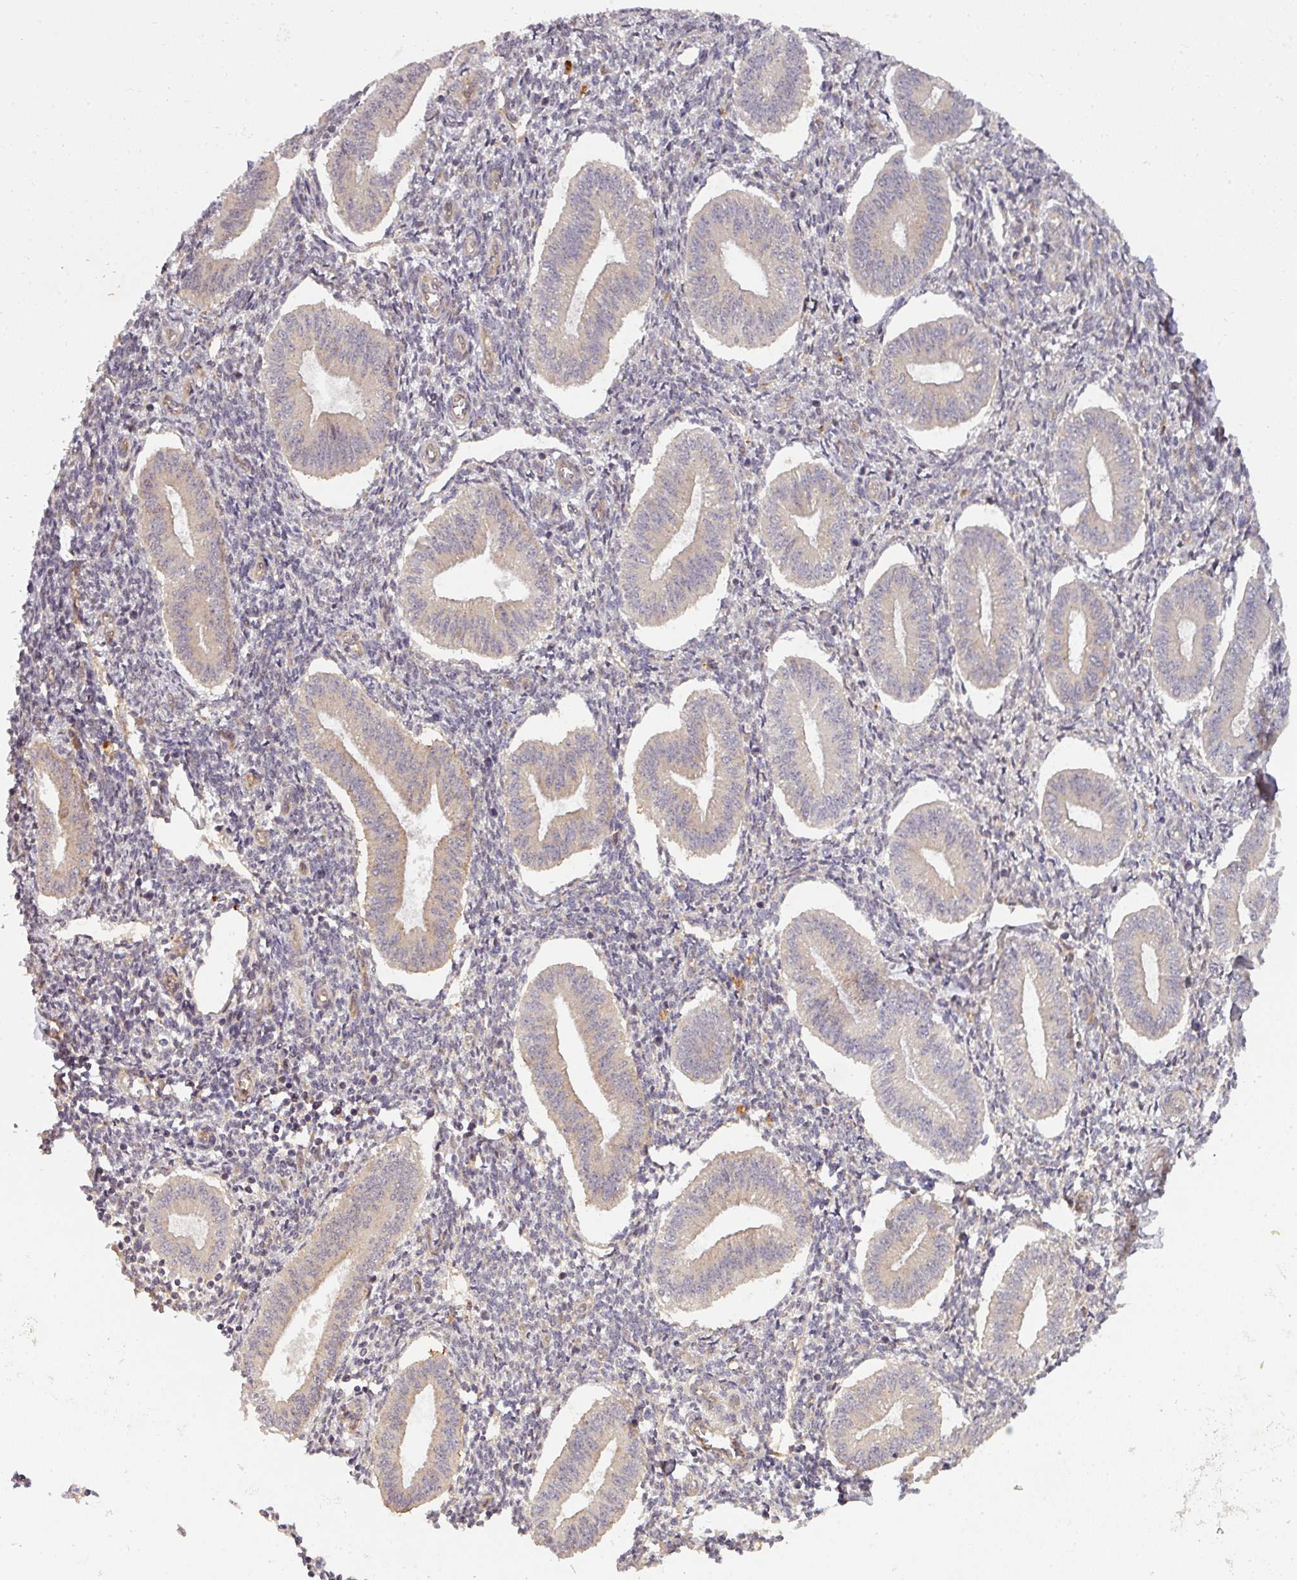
{"staining": {"intensity": "weak", "quantity": "25%-75%", "location": "cytoplasmic/membranous"}, "tissue": "endometrium", "cell_type": "Cells in endometrial stroma", "image_type": "normal", "snomed": [{"axis": "morphology", "description": "Normal tissue, NOS"}, {"axis": "topography", "description": "Endometrium"}], "caption": "A low amount of weak cytoplasmic/membranous expression is present in about 25%-75% of cells in endometrial stroma in benign endometrium.", "gene": "CYFIP2", "patient": {"sex": "female", "age": 34}}